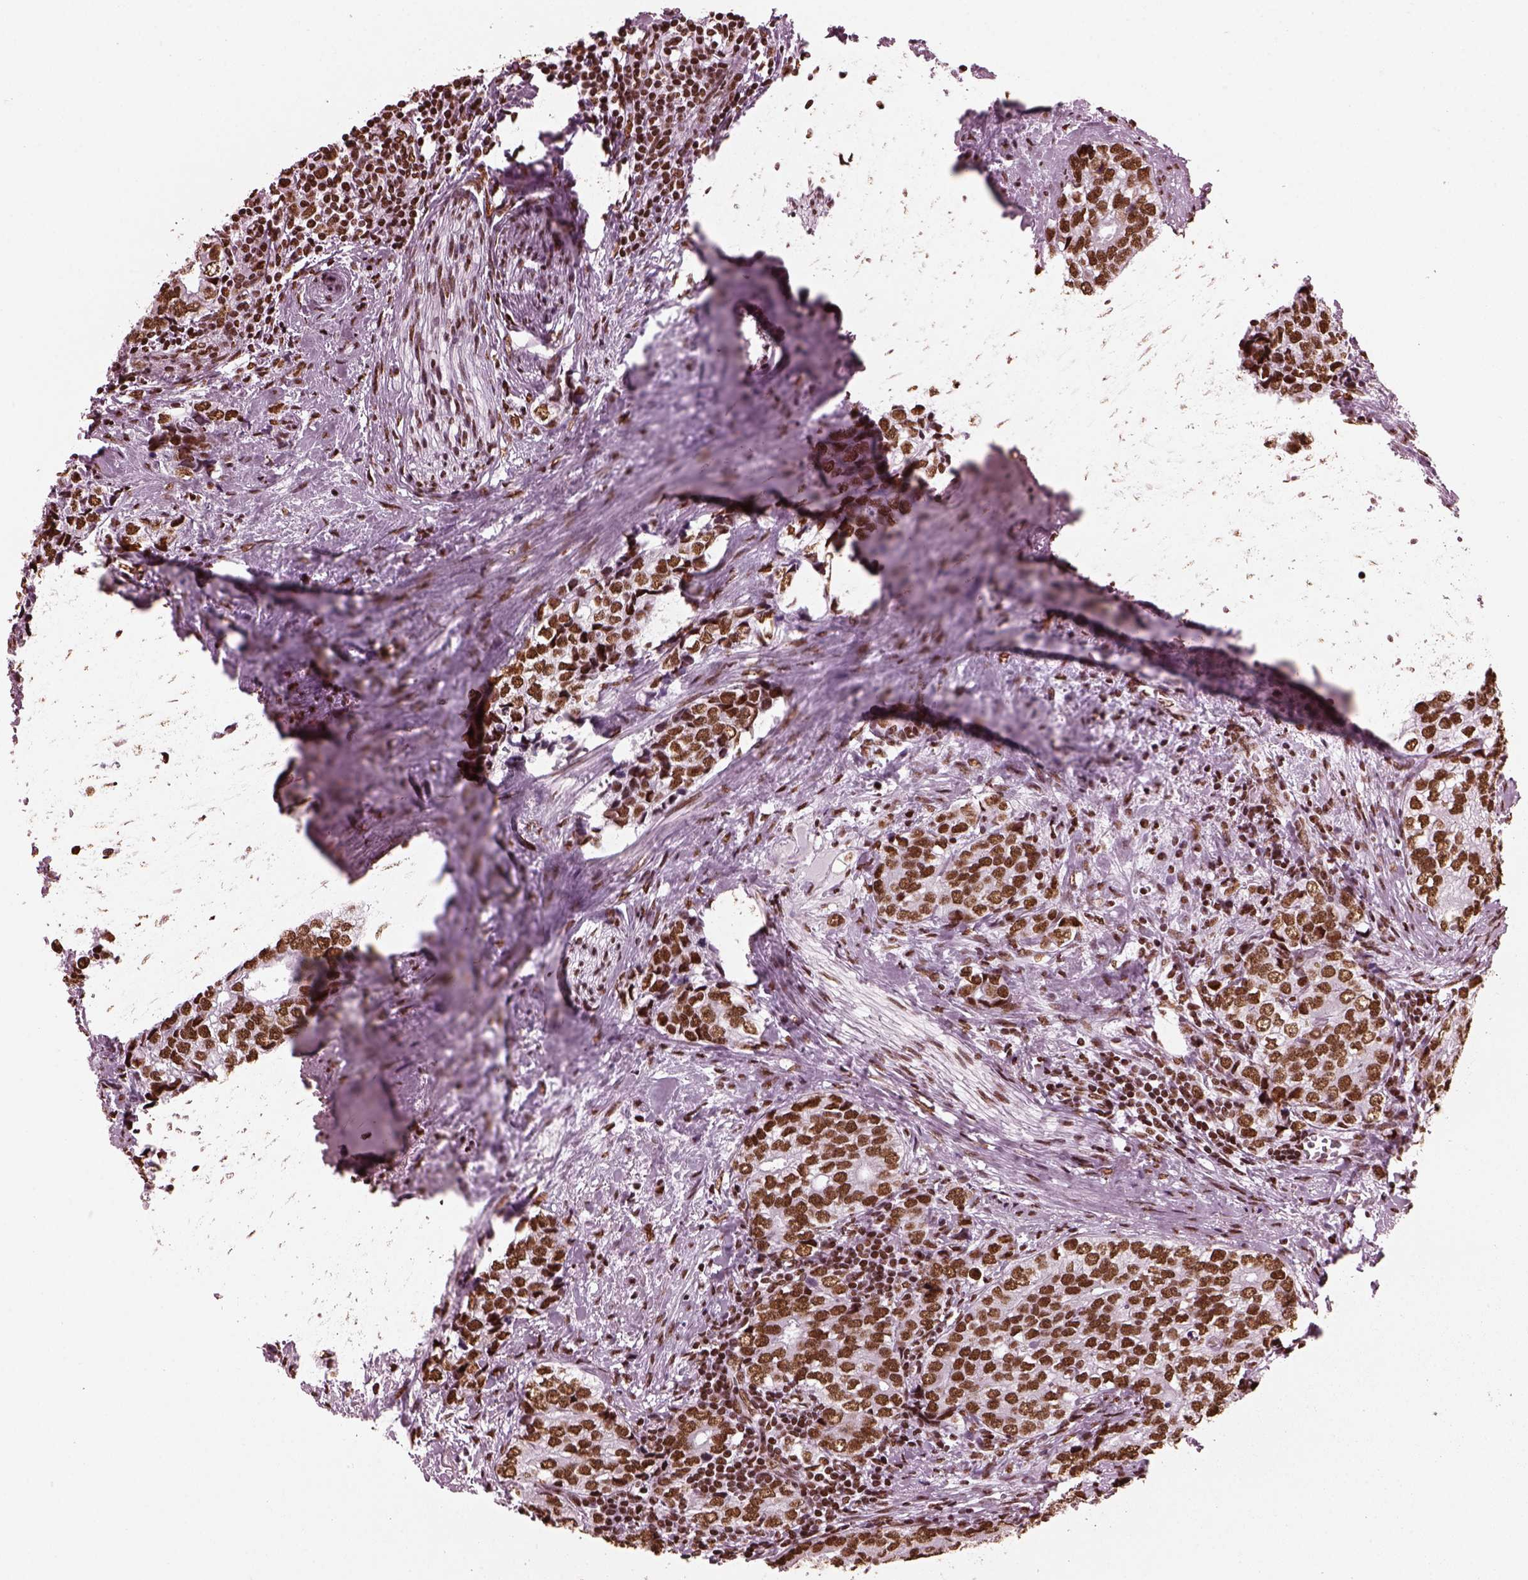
{"staining": {"intensity": "moderate", "quantity": ">75%", "location": "nuclear"}, "tissue": "prostate cancer", "cell_type": "Tumor cells", "image_type": "cancer", "snomed": [{"axis": "morphology", "description": "Adenocarcinoma, NOS"}, {"axis": "topography", "description": "Prostate and seminal vesicle, NOS"}], "caption": "Immunohistochemistry (DAB) staining of prostate cancer (adenocarcinoma) demonstrates moderate nuclear protein positivity in about >75% of tumor cells.", "gene": "CBFA2T3", "patient": {"sex": "male", "age": 63}}